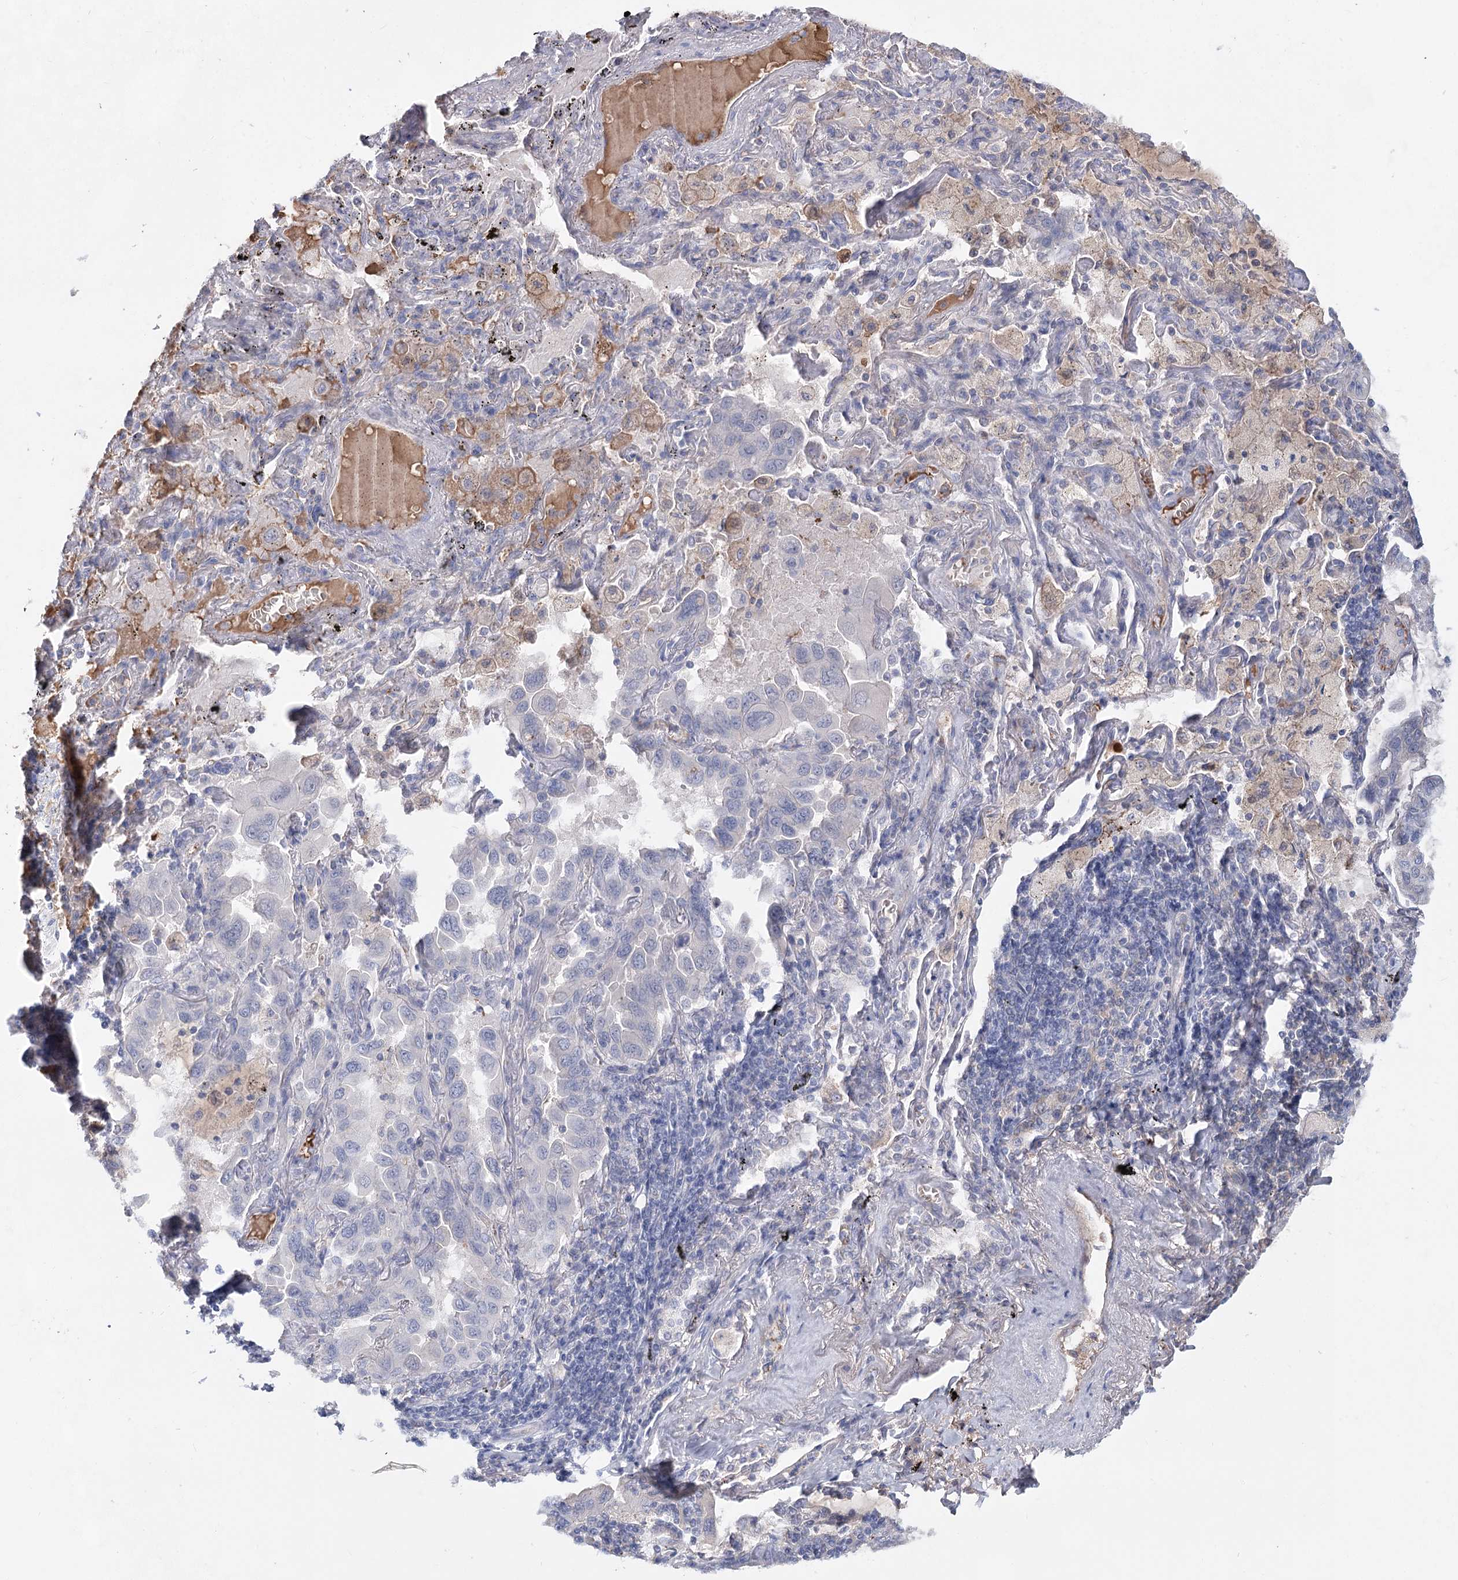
{"staining": {"intensity": "negative", "quantity": "none", "location": "none"}, "tissue": "lung cancer", "cell_type": "Tumor cells", "image_type": "cancer", "snomed": [{"axis": "morphology", "description": "Adenocarcinoma, NOS"}, {"axis": "topography", "description": "Lung"}], "caption": "This photomicrograph is of adenocarcinoma (lung) stained with immunohistochemistry (IHC) to label a protein in brown with the nuclei are counter-stained blue. There is no positivity in tumor cells. Brightfield microscopy of immunohistochemistry (IHC) stained with DAB (3,3'-diaminobenzidine) (brown) and hematoxylin (blue), captured at high magnification.", "gene": "TASOR2", "patient": {"sex": "male", "age": 64}}